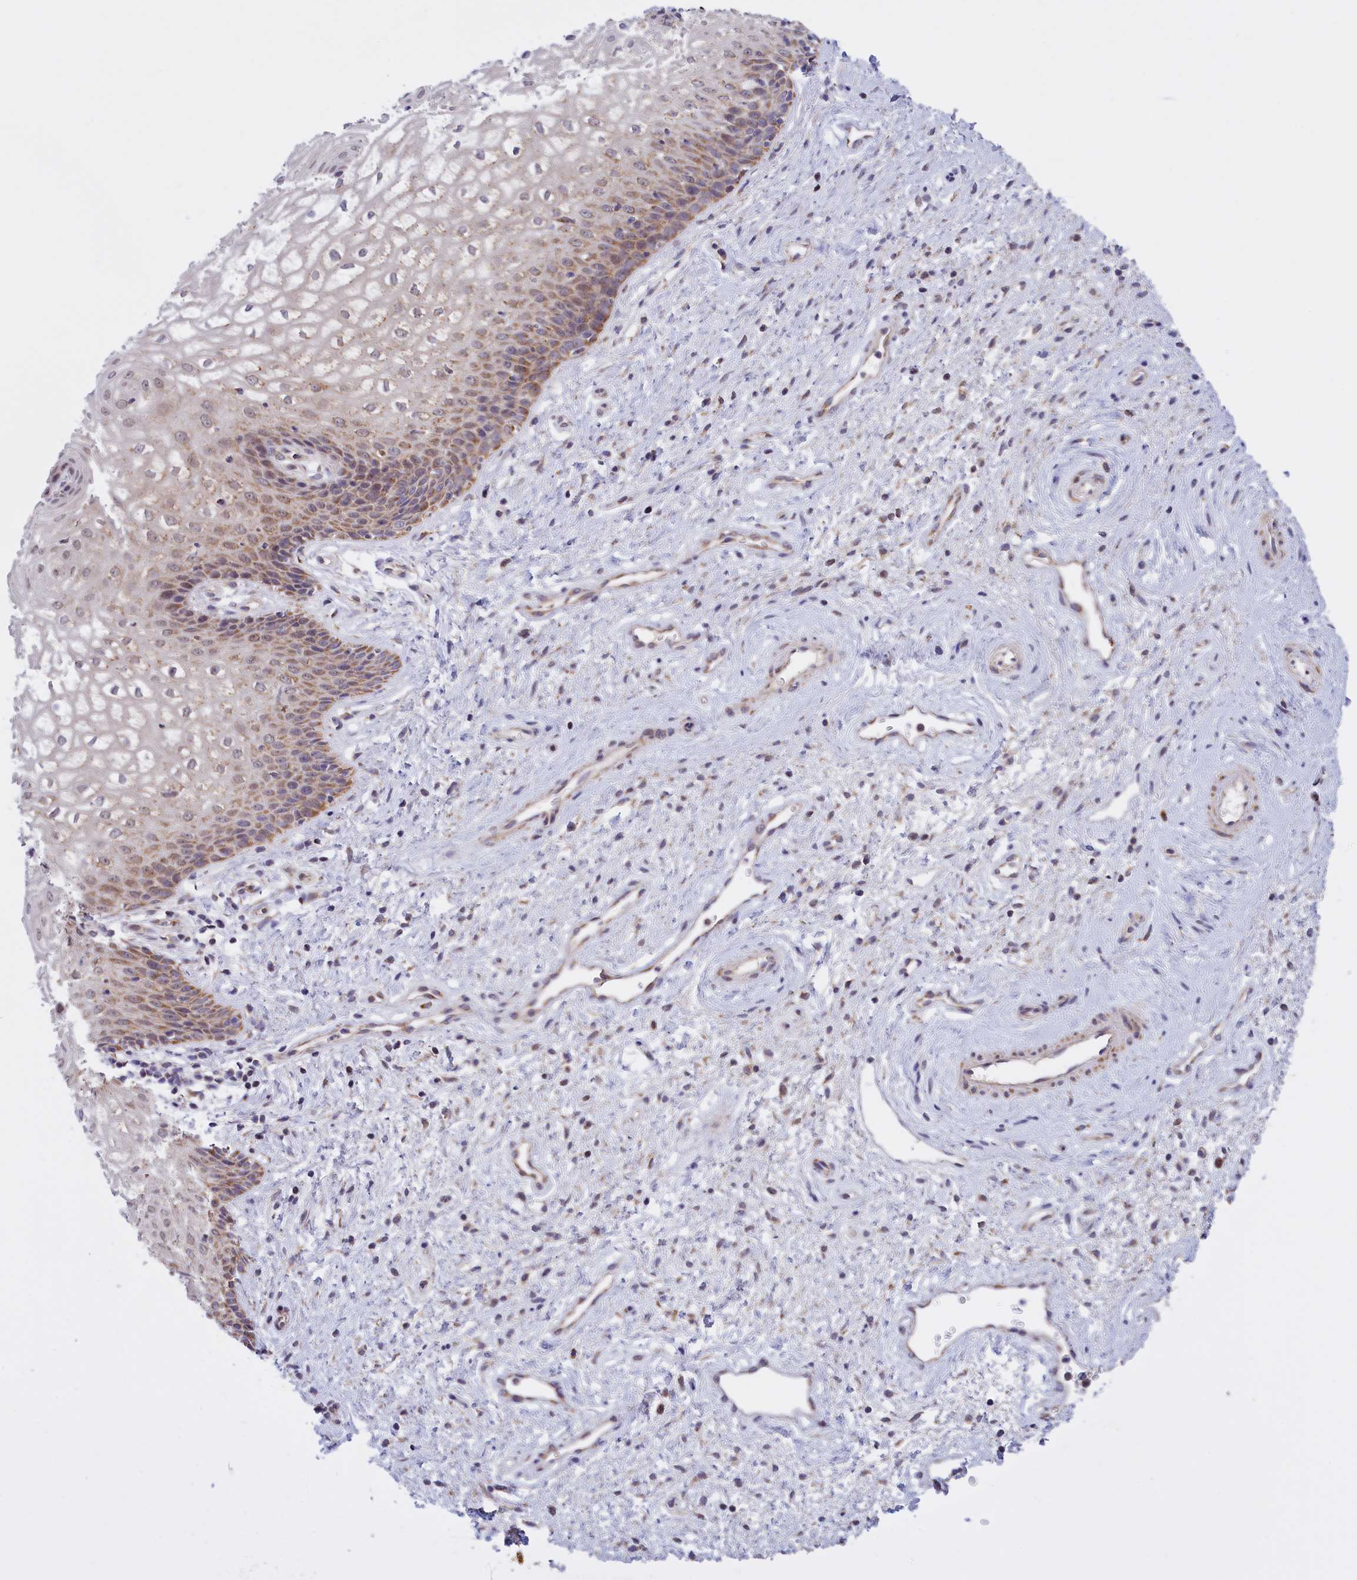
{"staining": {"intensity": "moderate", "quantity": ">75%", "location": "cytoplasmic/membranous"}, "tissue": "vagina", "cell_type": "Squamous epithelial cells", "image_type": "normal", "snomed": [{"axis": "morphology", "description": "Normal tissue, NOS"}, {"axis": "topography", "description": "Vagina"}], "caption": "This photomicrograph exhibits immunohistochemistry (IHC) staining of benign human vagina, with medium moderate cytoplasmic/membranous staining in about >75% of squamous epithelial cells.", "gene": "FAM149B1", "patient": {"sex": "female", "age": 34}}